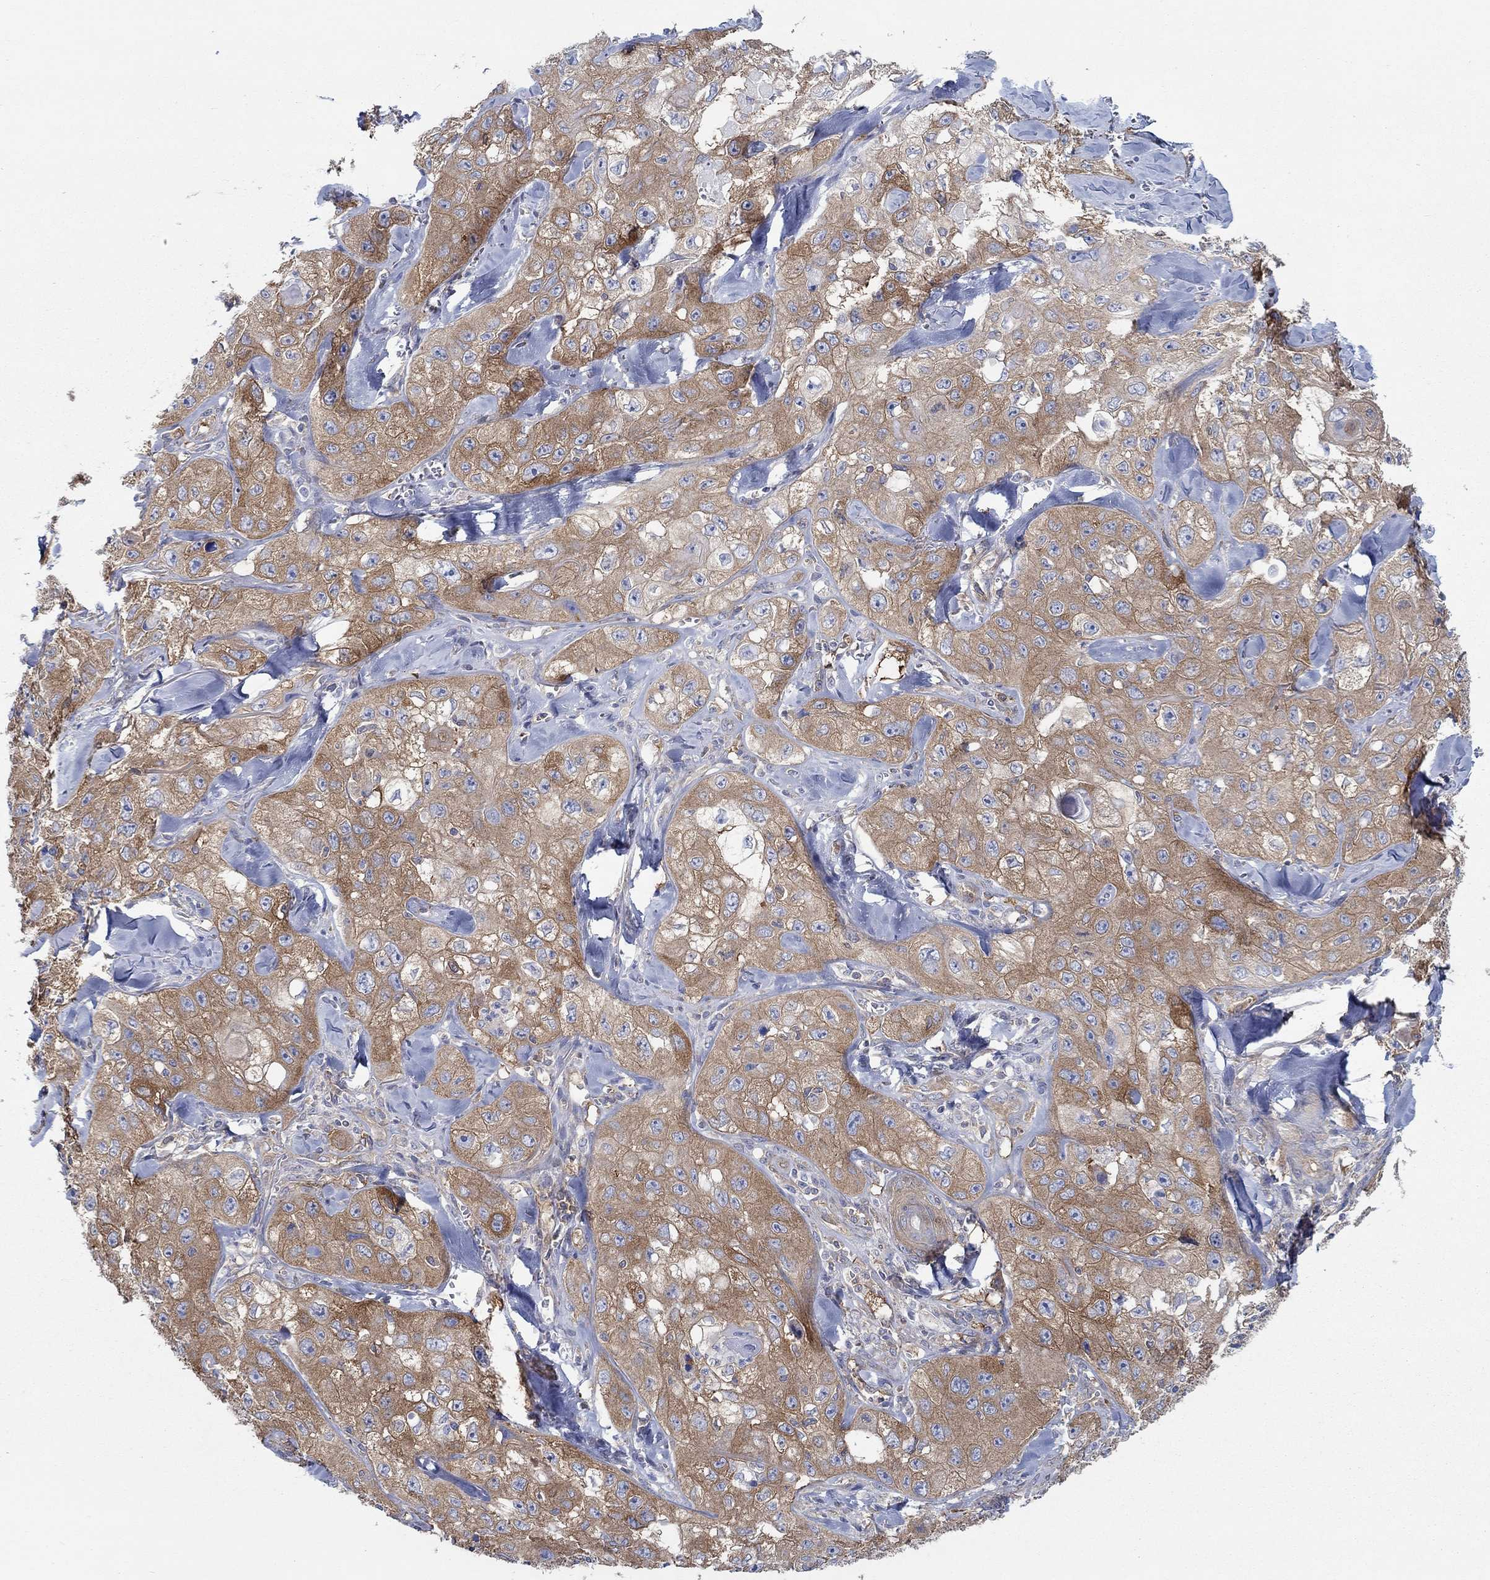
{"staining": {"intensity": "strong", "quantity": ">75%", "location": "cytoplasmic/membranous"}, "tissue": "skin cancer", "cell_type": "Tumor cells", "image_type": "cancer", "snomed": [{"axis": "morphology", "description": "Squamous cell carcinoma, NOS"}, {"axis": "topography", "description": "Skin"}, {"axis": "topography", "description": "Subcutis"}], "caption": "DAB immunohistochemical staining of skin cancer exhibits strong cytoplasmic/membranous protein staining in approximately >75% of tumor cells. The staining was performed using DAB, with brown indicating positive protein expression. Nuclei are stained blue with hematoxylin.", "gene": "SPAG9", "patient": {"sex": "male", "age": 73}}